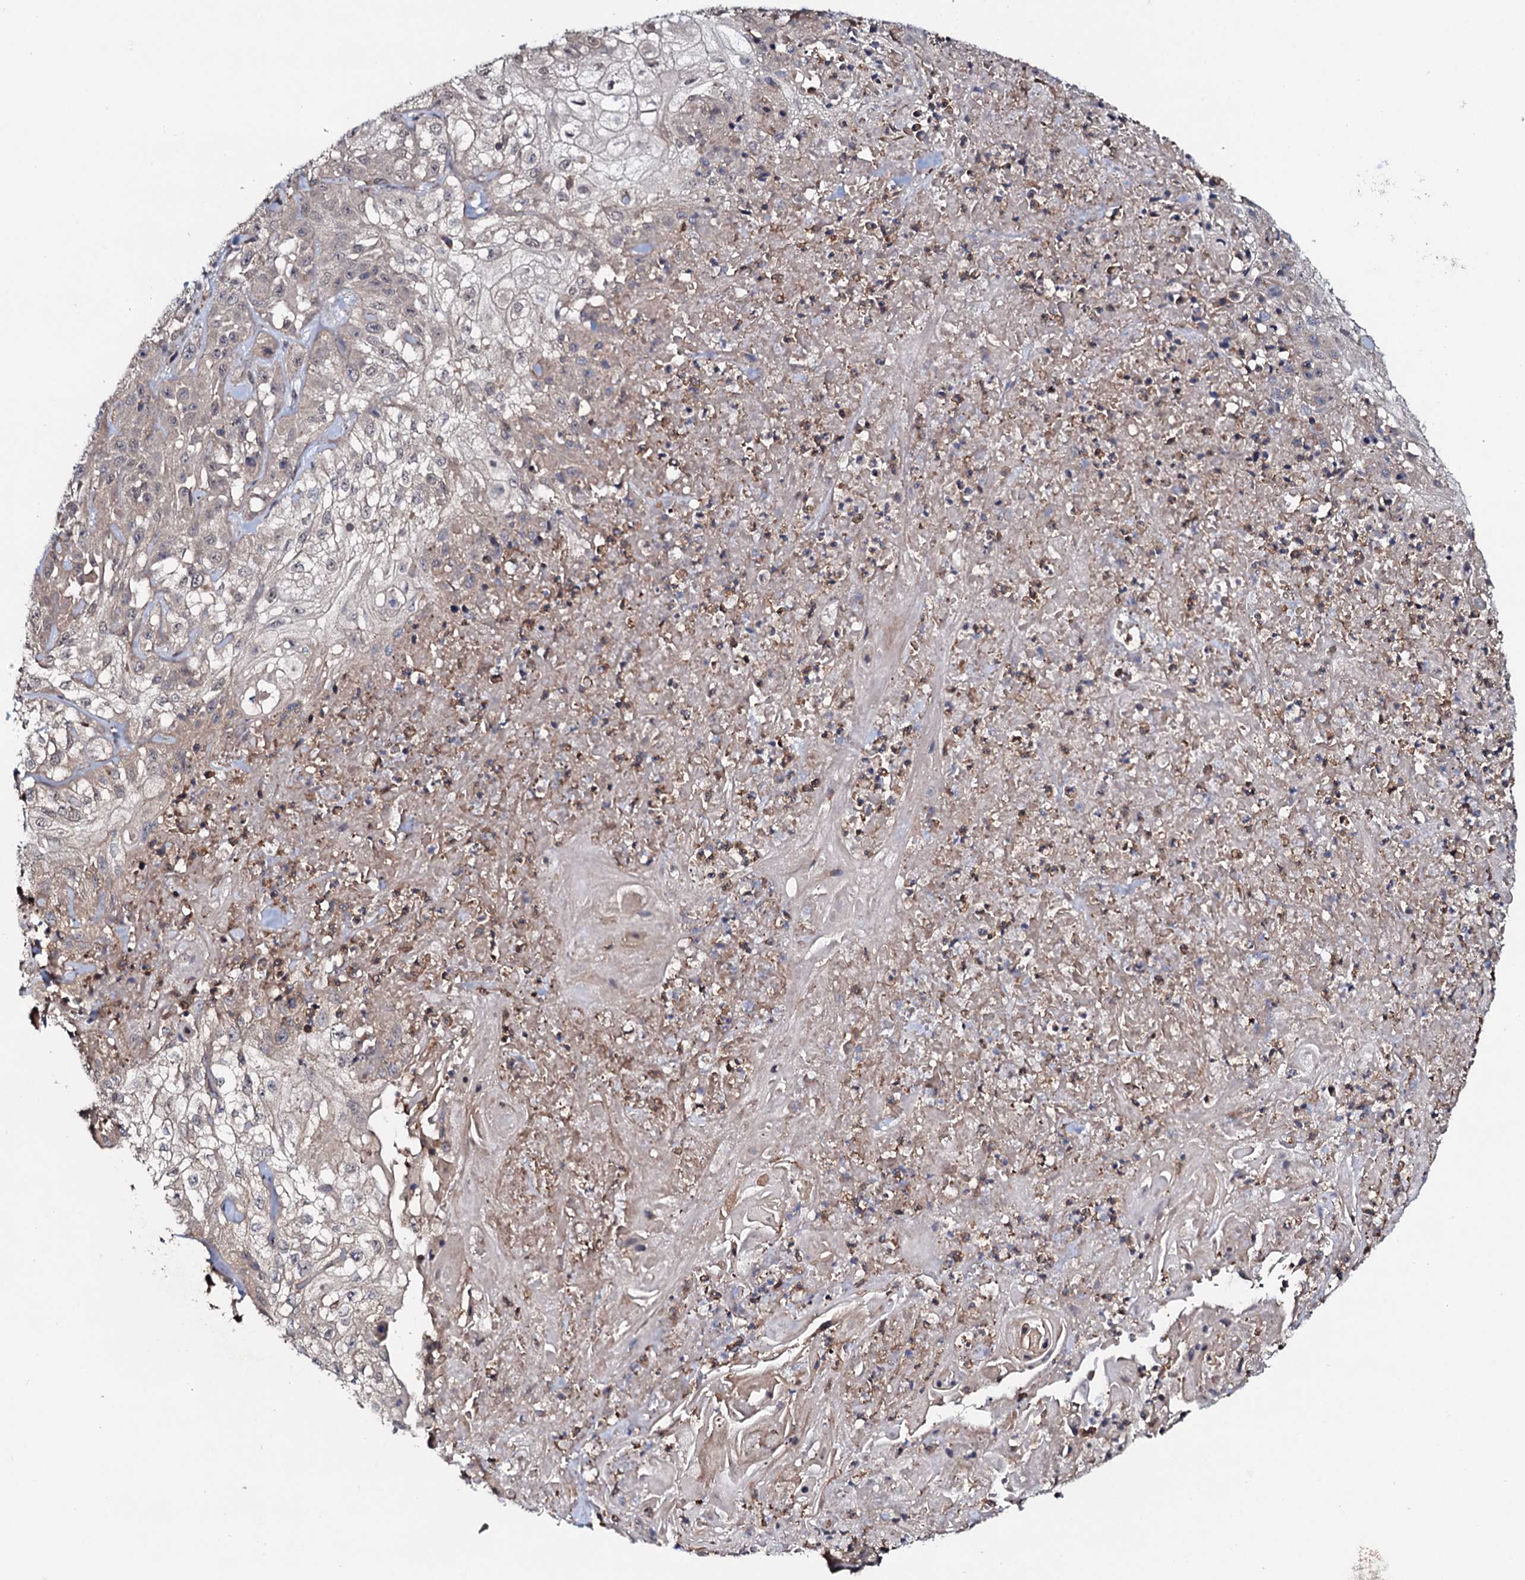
{"staining": {"intensity": "weak", "quantity": "<25%", "location": "cytoplasmic/membranous"}, "tissue": "skin cancer", "cell_type": "Tumor cells", "image_type": "cancer", "snomed": [{"axis": "morphology", "description": "Squamous cell carcinoma, NOS"}, {"axis": "morphology", "description": "Squamous cell carcinoma, metastatic, NOS"}, {"axis": "topography", "description": "Skin"}, {"axis": "topography", "description": "Lymph node"}], "caption": "Tumor cells show no significant protein staining in skin cancer.", "gene": "COG6", "patient": {"sex": "male", "age": 75}}